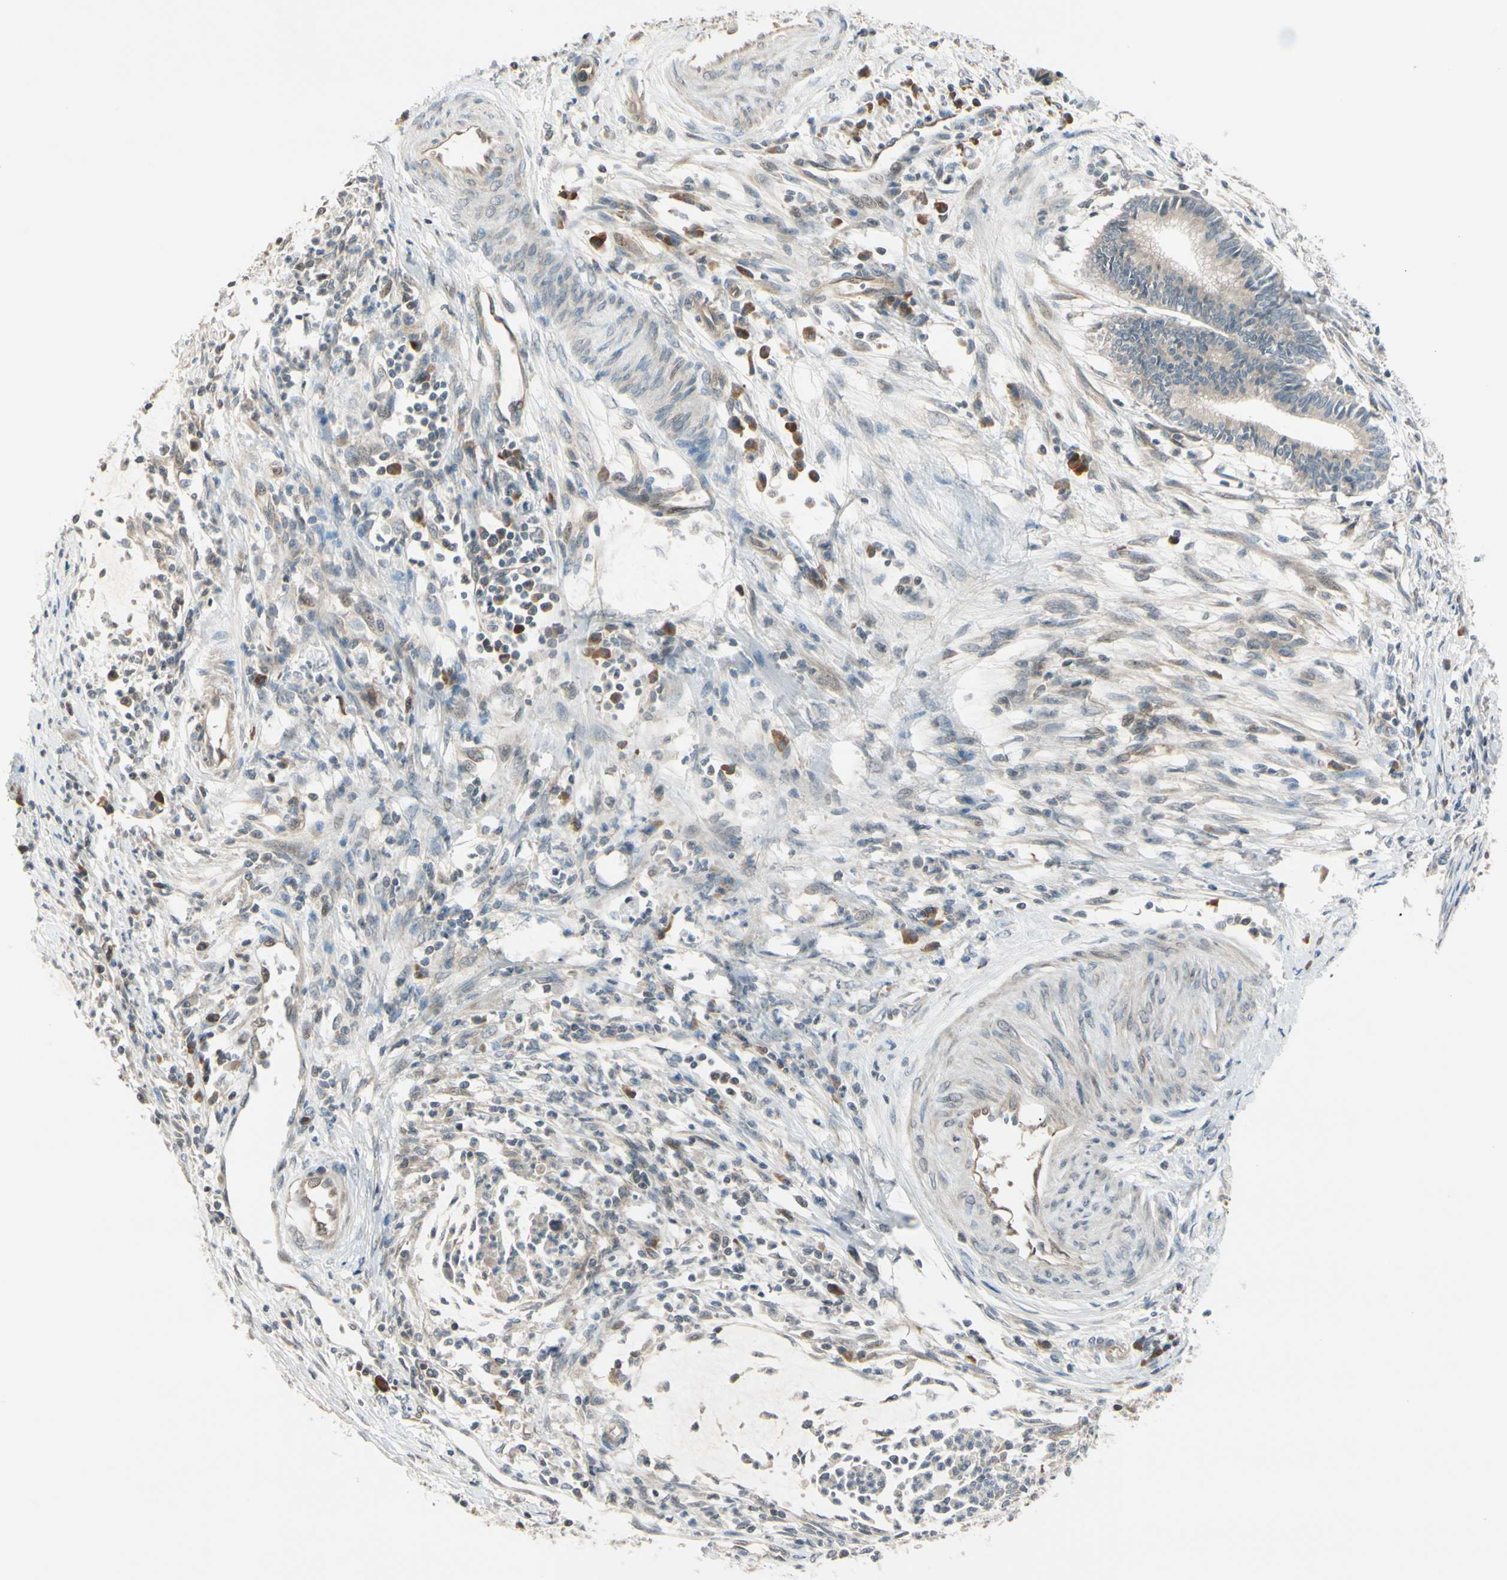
{"staining": {"intensity": "weak", "quantity": "25%-75%", "location": "cytoplasmic/membranous"}, "tissue": "cervical cancer", "cell_type": "Tumor cells", "image_type": "cancer", "snomed": [{"axis": "morphology", "description": "Adenocarcinoma, NOS"}, {"axis": "topography", "description": "Cervix"}], "caption": "An immunohistochemistry (IHC) micrograph of tumor tissue is shown. Protein staining in brown highlights weak cytoplasmic/membranous positivity in cervical cancer (adenocarcinoma) within tumor cells. (Stains: DAB (3,3'-diaminobenzidine) in brown, nuclei in blue, Microscopy: brightfield microscopy at high magnification).", "gene": "FGF10", "patient": {"sex": "female", "age": 36}}